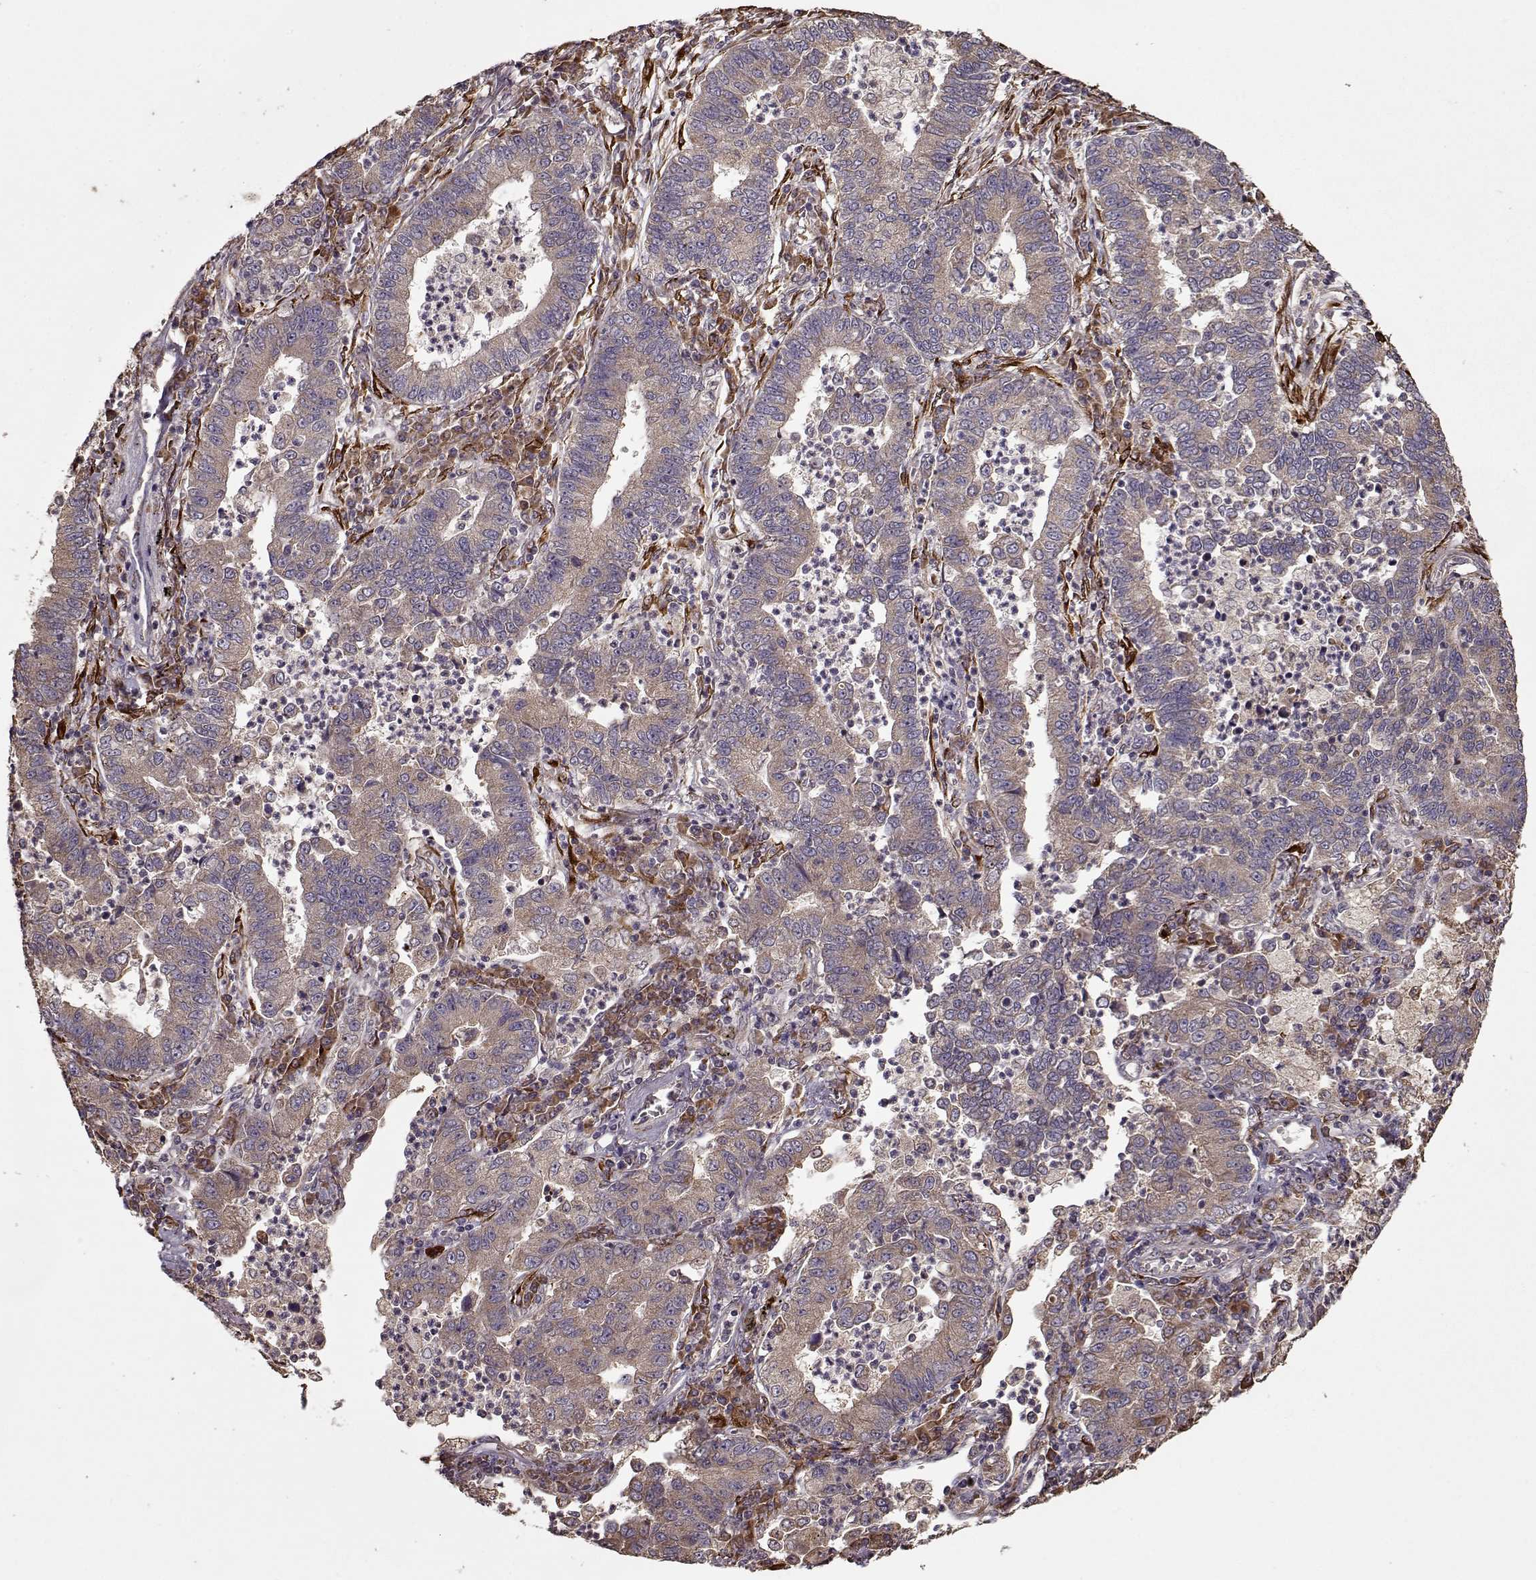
{"staining": {"intensity": "weak", "quantity": ">75%", "location": "cytoplasmic/membranous"}, "tissue": "lung cancer", "cell_type": "Tumor cells", "image_type": "cancer", "snomed": [{"axis": "morphology", "description": "Adenocarcinoma, NOS"}, {"axis": "topography", "description": "Lung"}], "caption": "Tumor cells show low levels of weak cytoplasmic/membranous positivity in approximately >75% of cells in human lung adenocarcinoma.", "gene": "IMMP1L", "patient": {"sex": "female", "age": 57}}